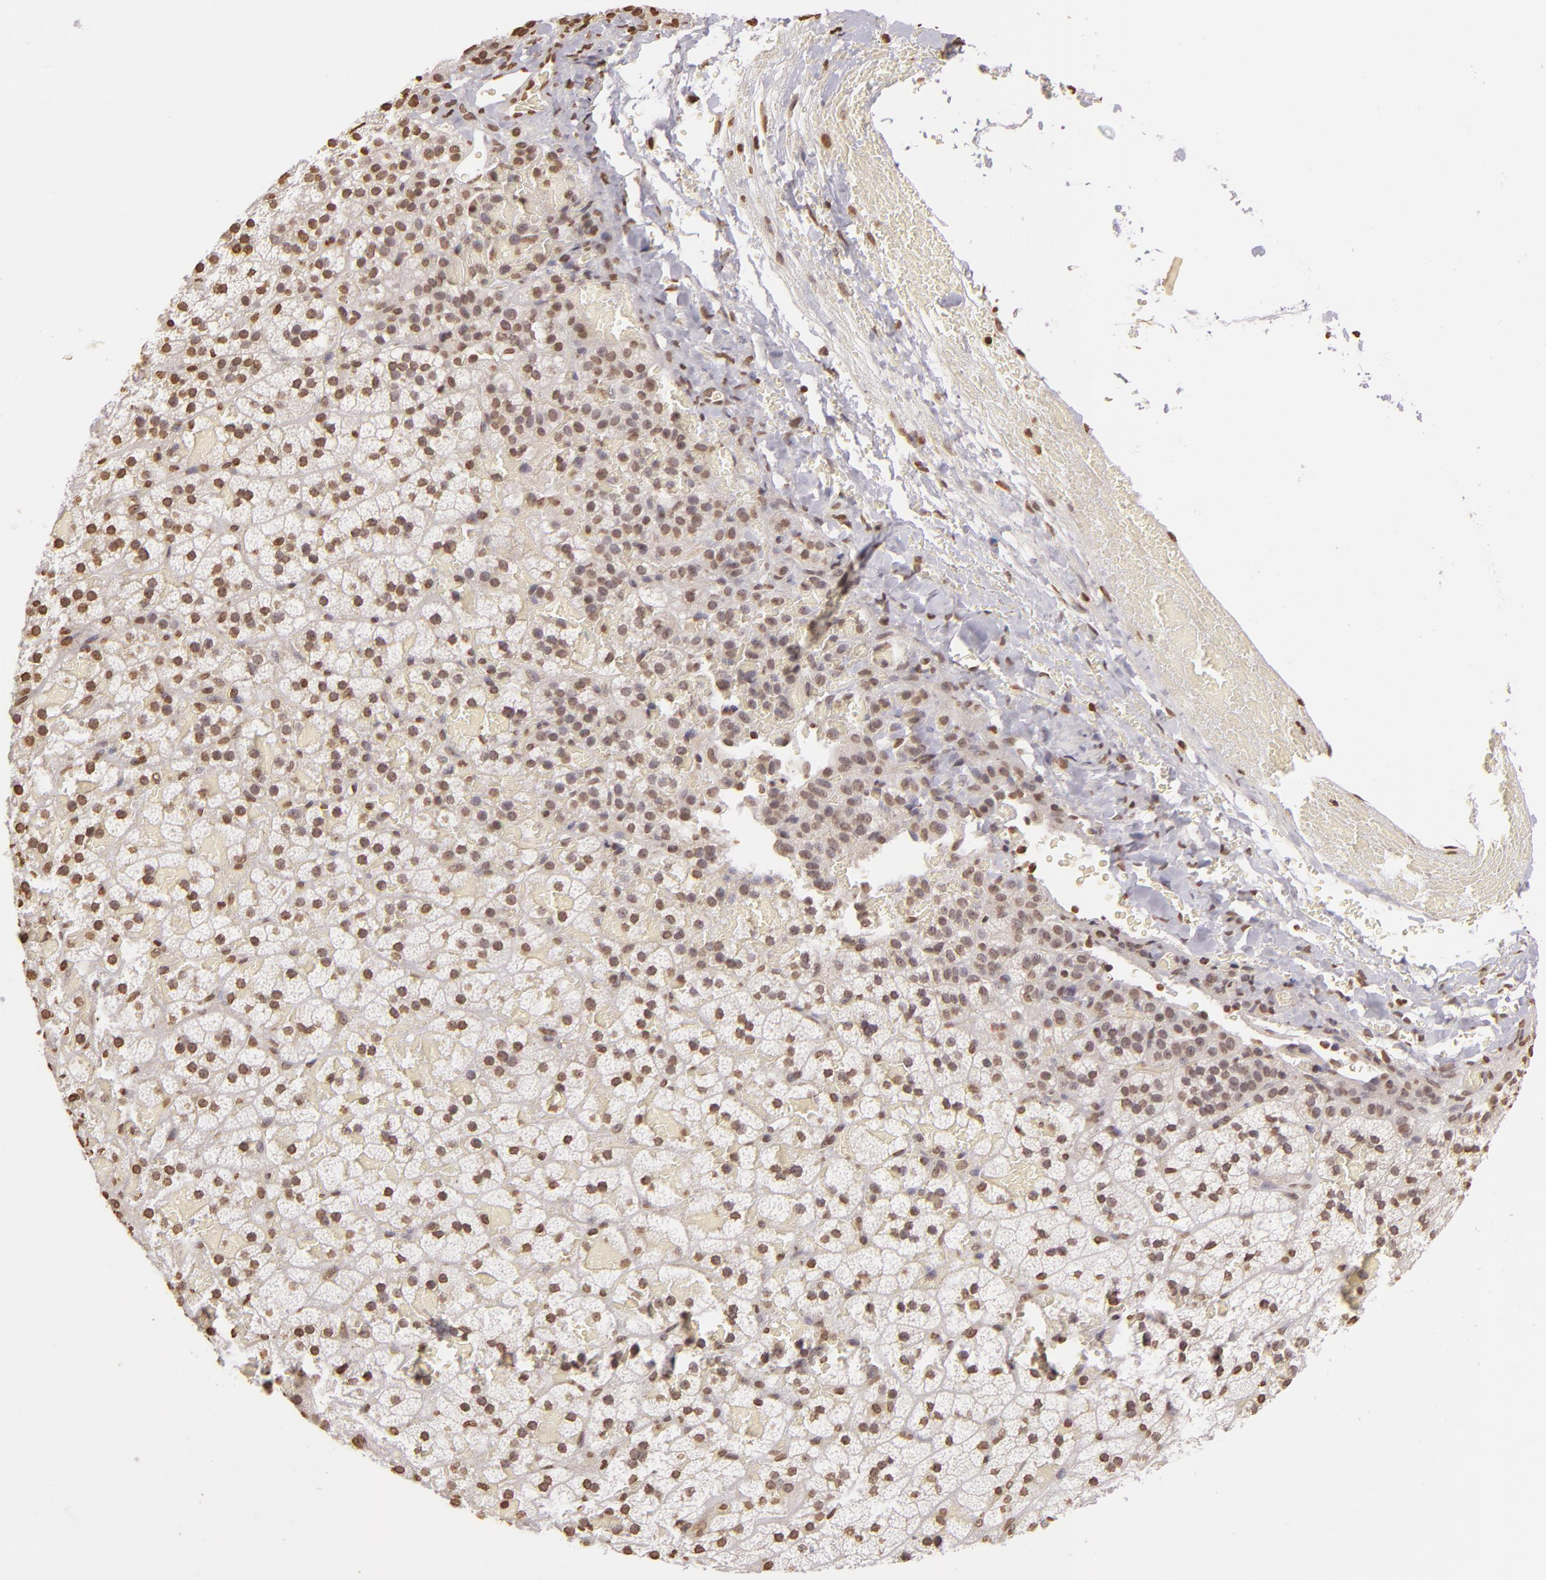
{"staining": {"intensity": "moderate", "quantity": ">75%", "location": "nuclear"}, "tissue": "adrenal gland", "cell_type": "Glandular cells", "image_type": "normal", "snomed": [{"axis": "morphology", "description": "Normal tissue, NOS"}, {"axis": "topography", "description": "Adrenal gland"}], "caption": "Adrenal gland stained with IHC shows moderate nuclear positivity in approximately >75% of glandular cells. Using DAB (brown) and hematoxylin (blue) stains, captured at high magnification using brightfield microscopy.", "gene": "THRB", "patient": {"sex": "male", "age": 35}}